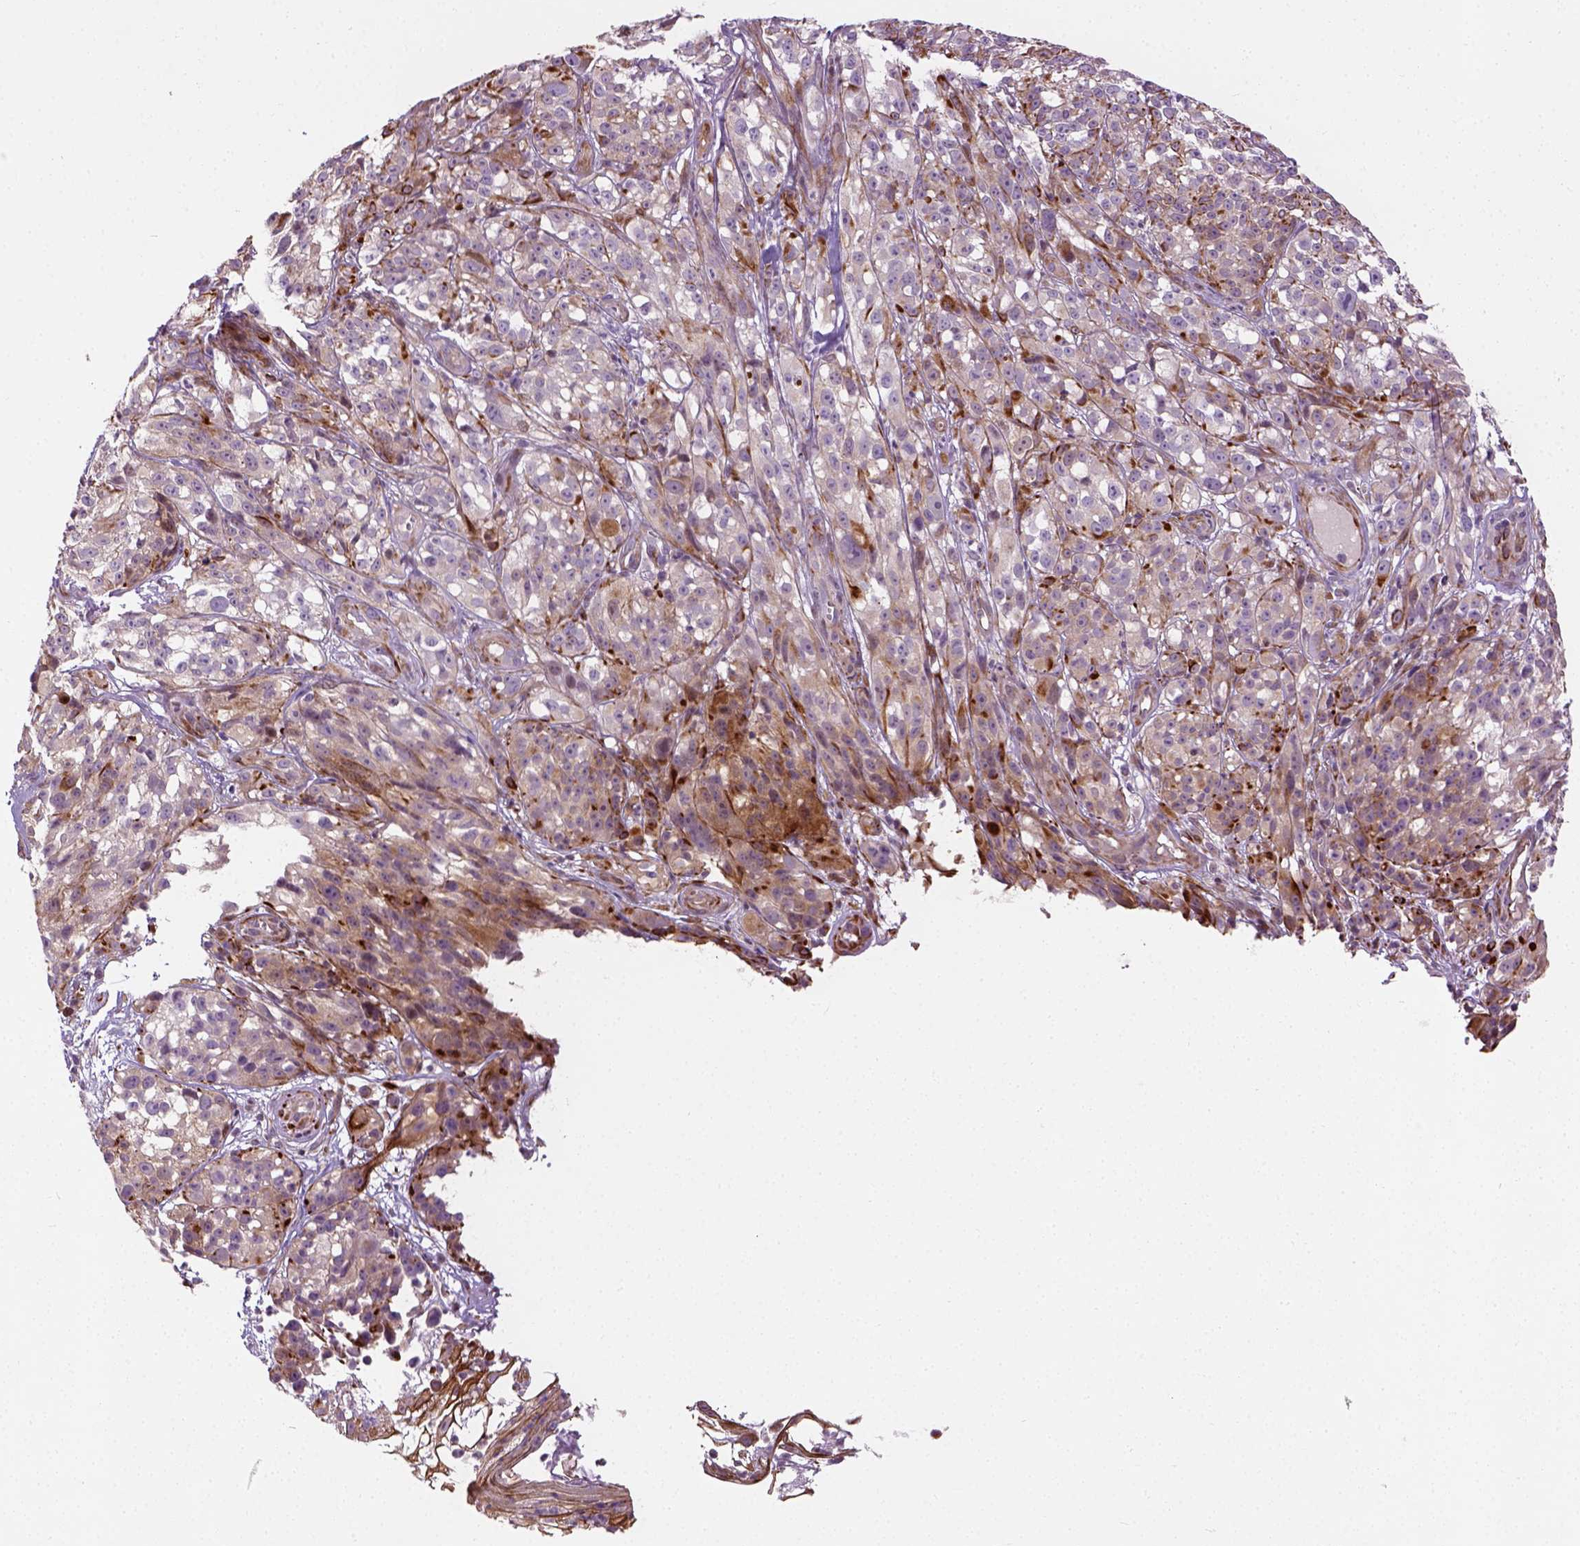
{"staining": {"intensity": "moderate", "quantity": "25%-75%", "location": "cytoplasmic/membranous"}, "tissue": "melanoma", "cell_type": "Tumor cells", "image_type": "cancer", "snomed": [{"axis": "morphology", "description": "Malignant melanoma, NOS"}, {"axis": "topography", "description": "Skin"}], "caption": "The immunohistochemical stain highlights moderate cytoplasmic/membranous positivity in tumor cells of malignant melanoma tissue.", "gene": "PKP3", "patient": {"sex": "female", "age": 85}}